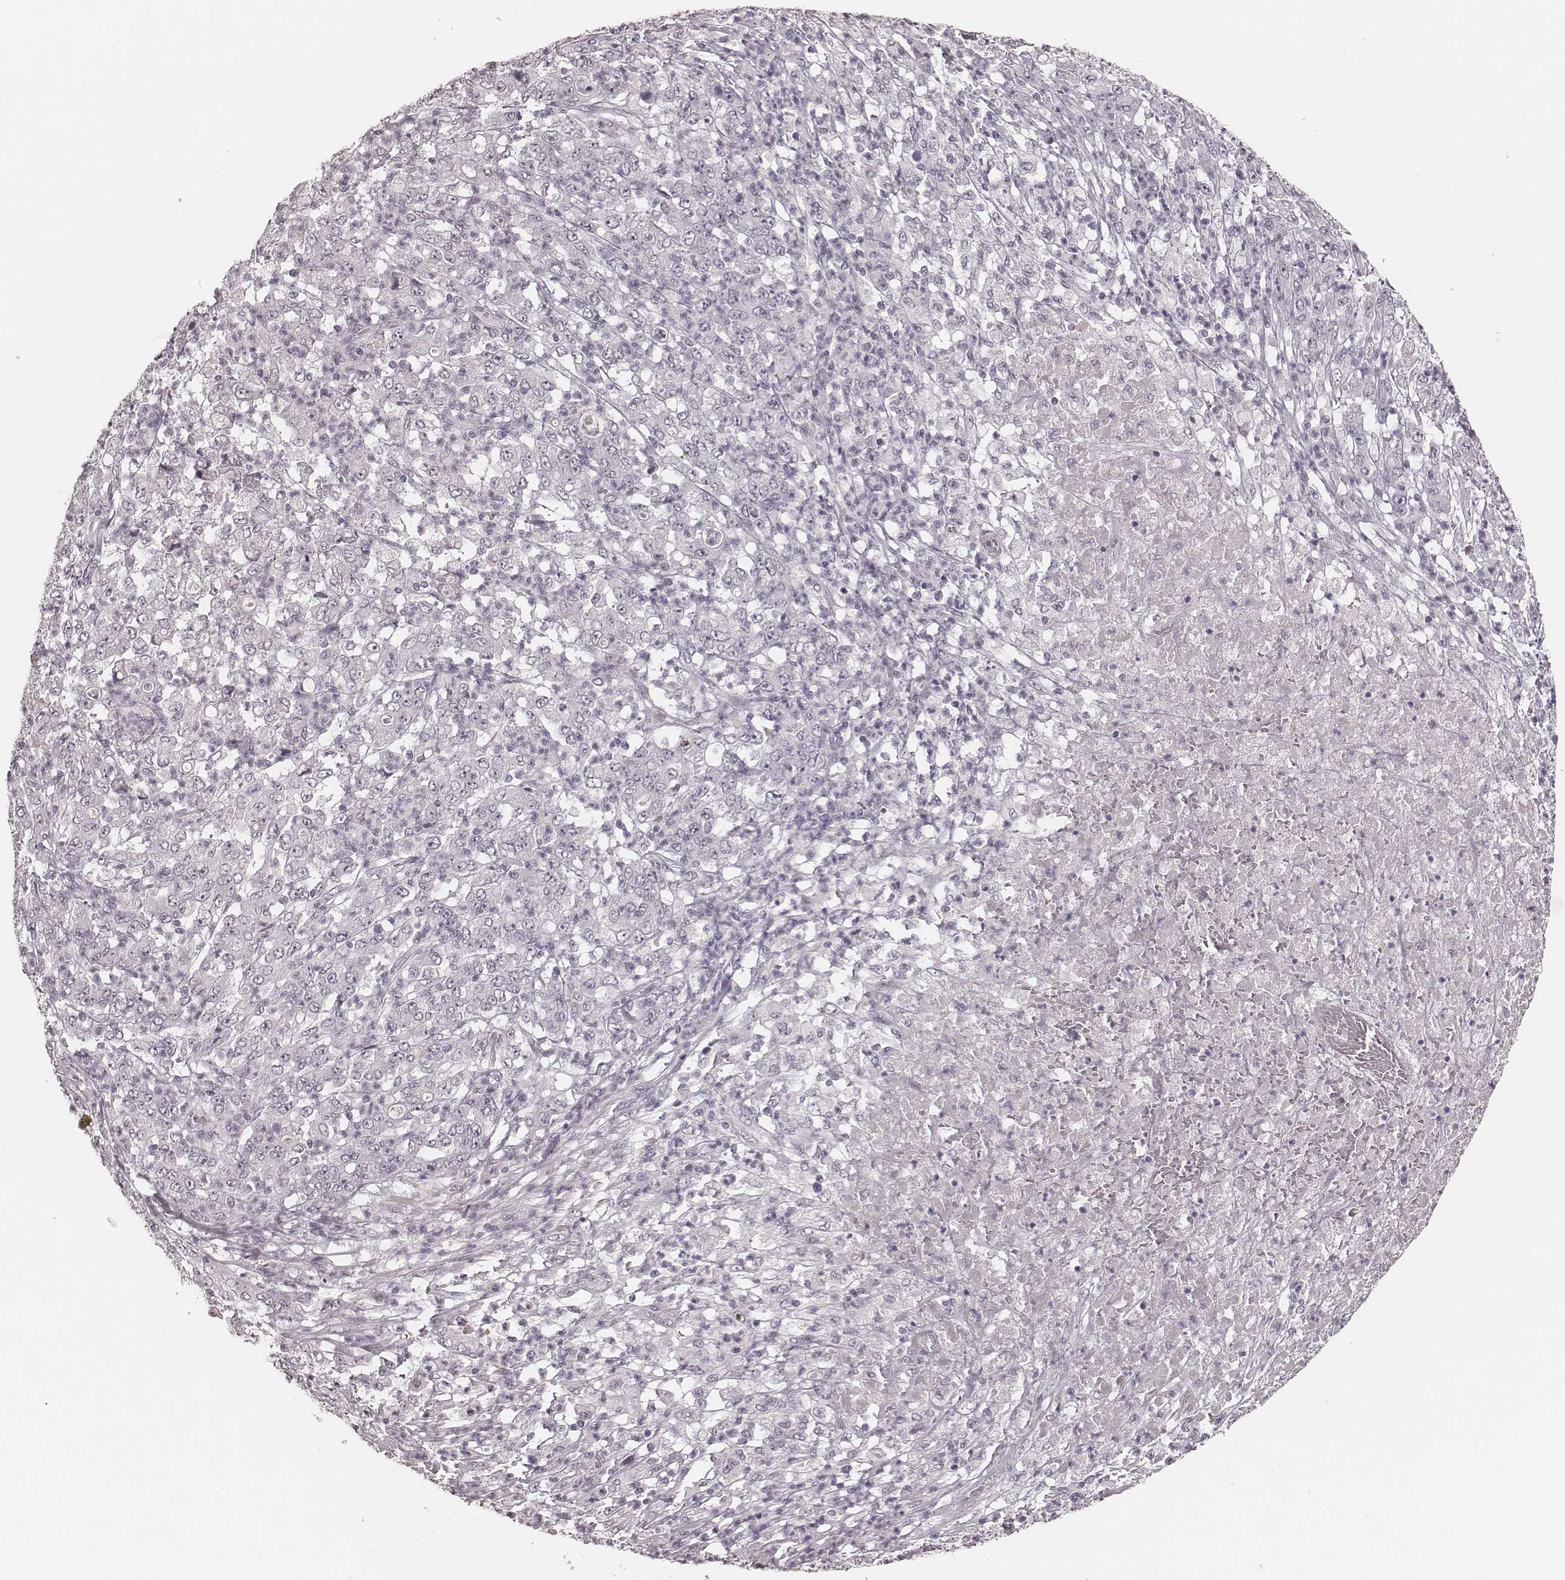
{"staining": {"intensity": "negative", "quantity": "none", "location": "none"}, "tissue": "stomach cancer", "cell_type": "Tumor cells", "image_type": "cancer", "snomed": [{"axis": "morphology", "description": "Adenocarcinoma, NOS"}, {"axis": "topography", "description": "Stomach, lower"}], "caption": "This image is of stomach adenocarcinoma stained with immunohistochemistry to label a protein in brown with the nuclei are counter-stained blue. There is no positivity in tumor cells.", "gene": "MSX1", "patient": {"sex": "female", "age": 71}}